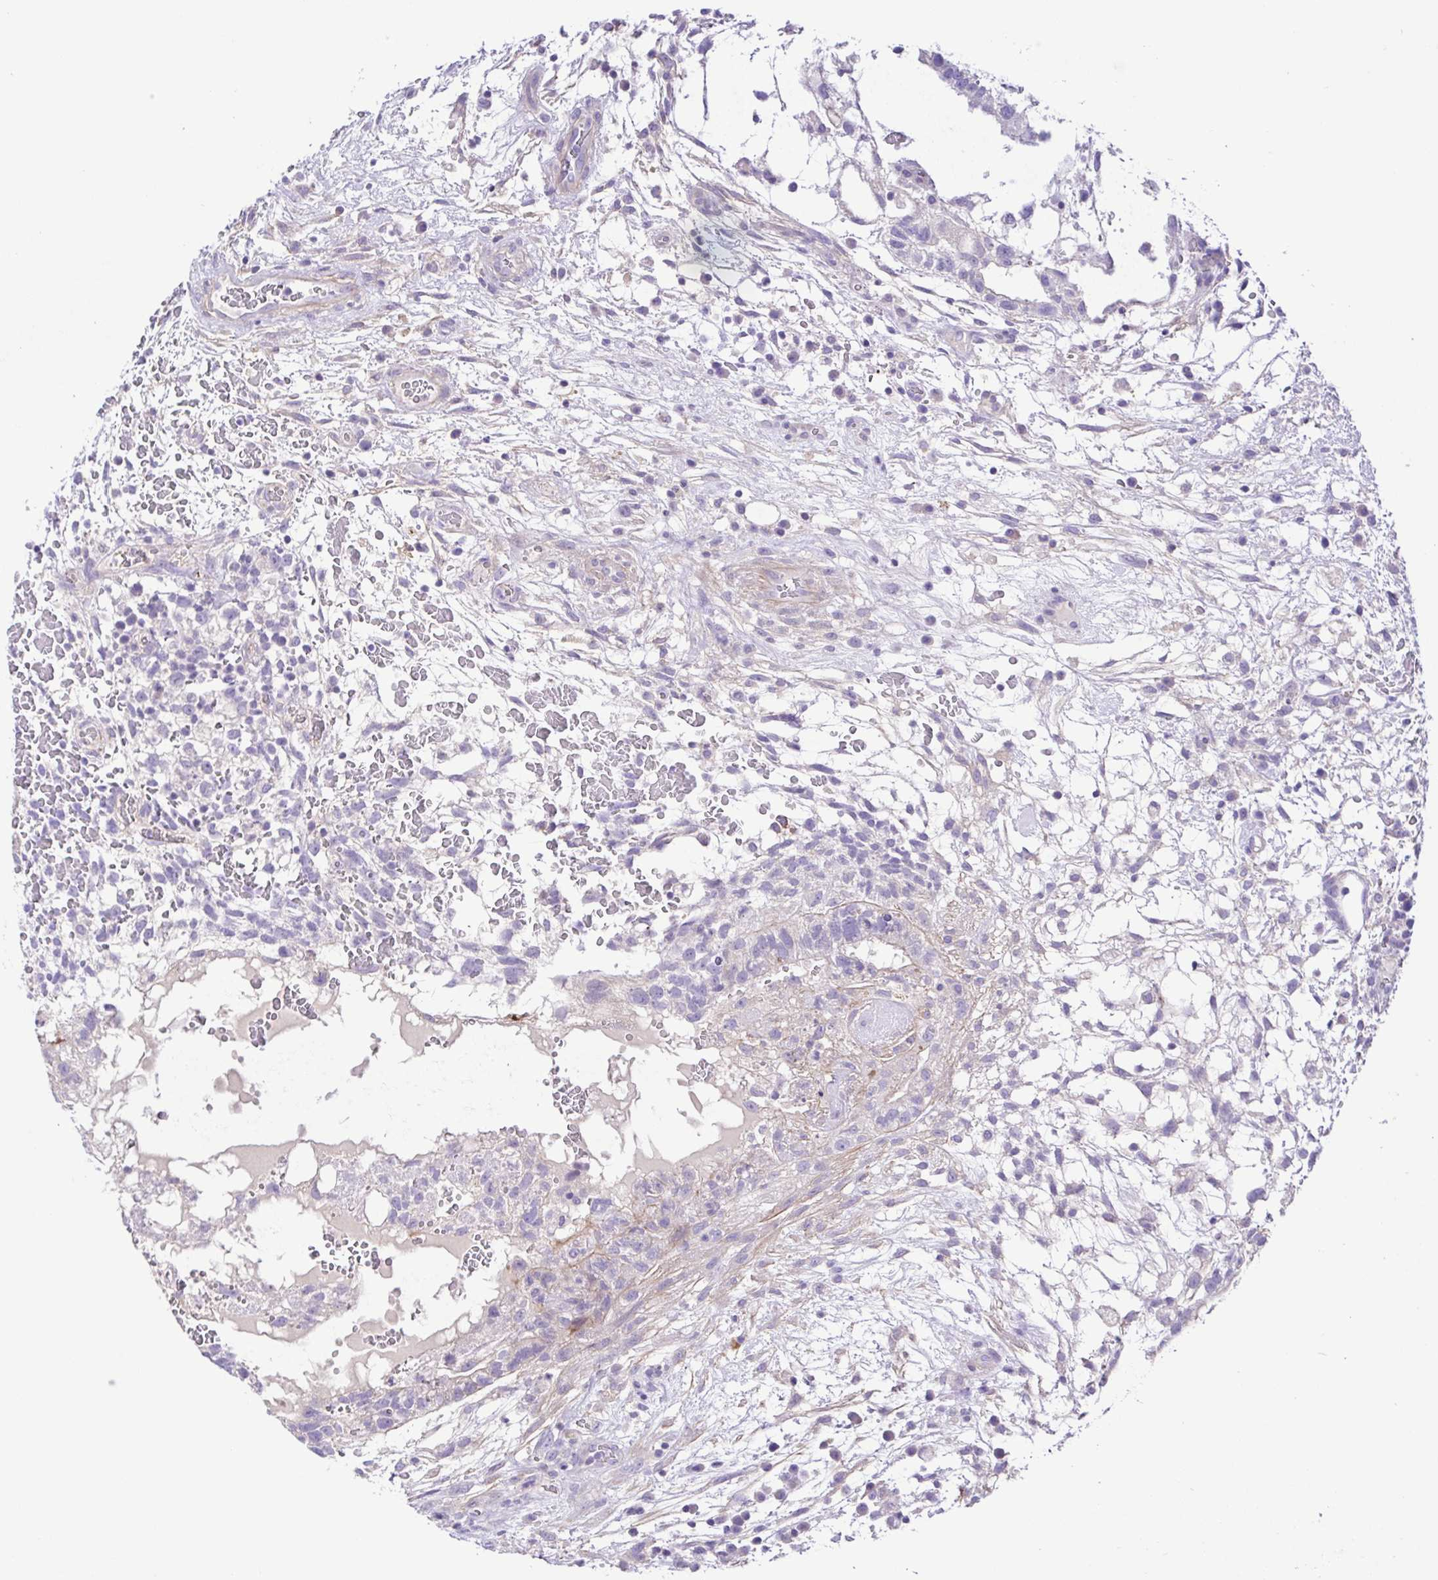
{"staining": {"intensity": "negative", "quantity": "none", "location": "none"}, "tissue": "testis cancer", "cell_type": "Tumor cells", "image_type": "cancer", "snomed": [{"axis": "morphology", "description": "Normal tissue, NOS"}, {"axis": "morphology", "description": "Carcinoma, Embryonal, NOS"}, {"axis": "topography", "description": "Testis"}], "caption": "High magnification brightfield microscopy of embryonal carcinoma (testis) stained with DAB (3,3'-diaminobenzidine) (brown) and counterstained with hematoxylin (blue): tumor cells show no significant staining. Brightfield microscopy of immunohistochemistry stained with DAB (3,3'-diaminobenzidine) (brown) and hematoxylin (blue), captured at high magnification.", "gene": "ISM2", "patient": {"sex": "male", "age": 32}}